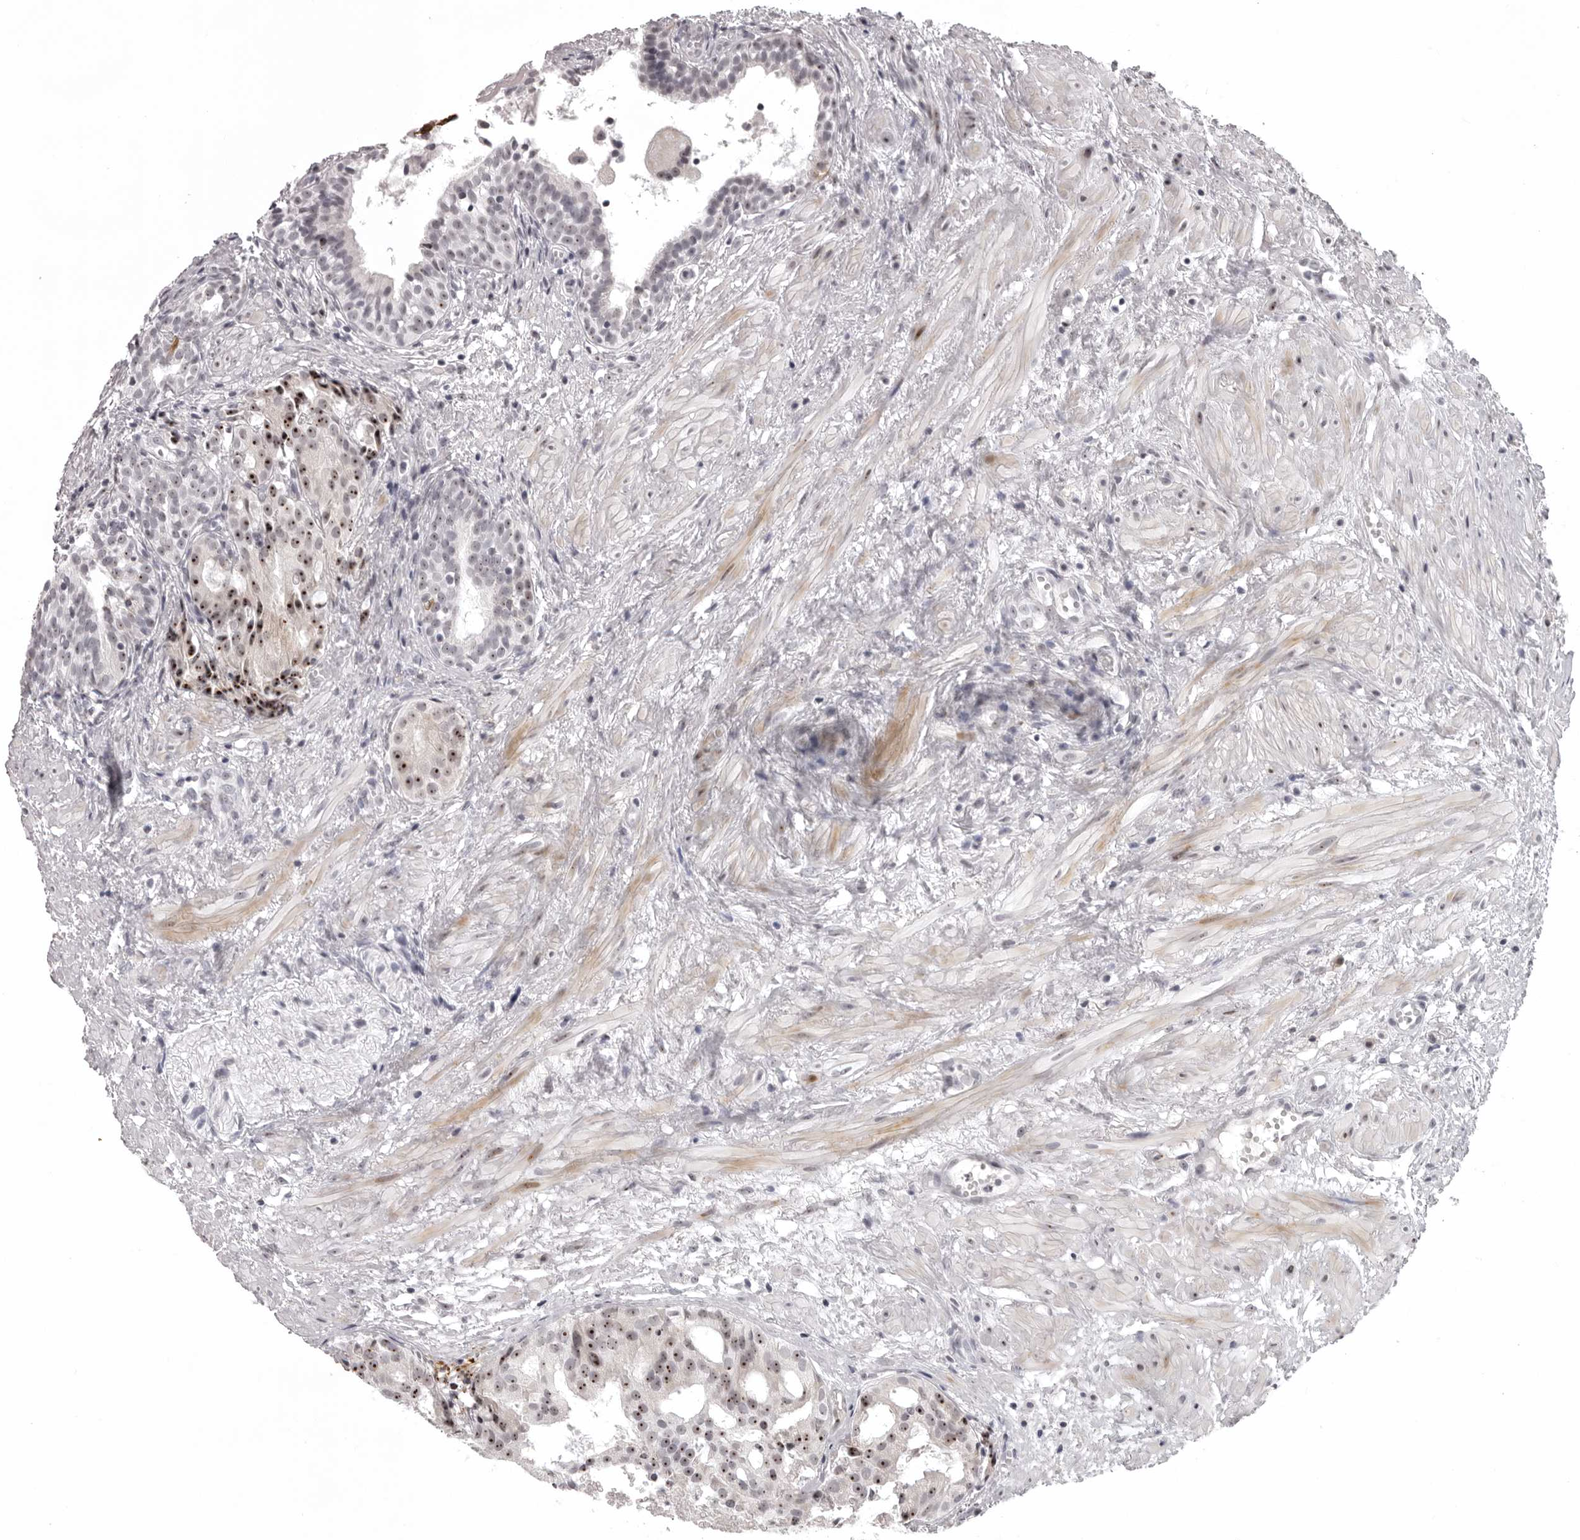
{"staining": {"intensity": "strong", "quantity": ">75%", "location": "nuclear"}, "tissue": "prostate cancer", "cell_type": "Tumor cells", "image_type": "cancer", "snomed": [{"axis": "morphology", "description": "Adenocarcinoma, Low grade"}, {"axis": "topography", "description": "Prostate"}], "caption": "IHC of human prostate cancer reveals high levels of strong nuclear positivity in approximately >75% of tumor cells. (DAB (3,3'-diaminobenzidine) IHC, brown staining for protein, blue staining for nuclei).", "gene": "HELZ", "patient": {"sex": "male", "age": 88}}